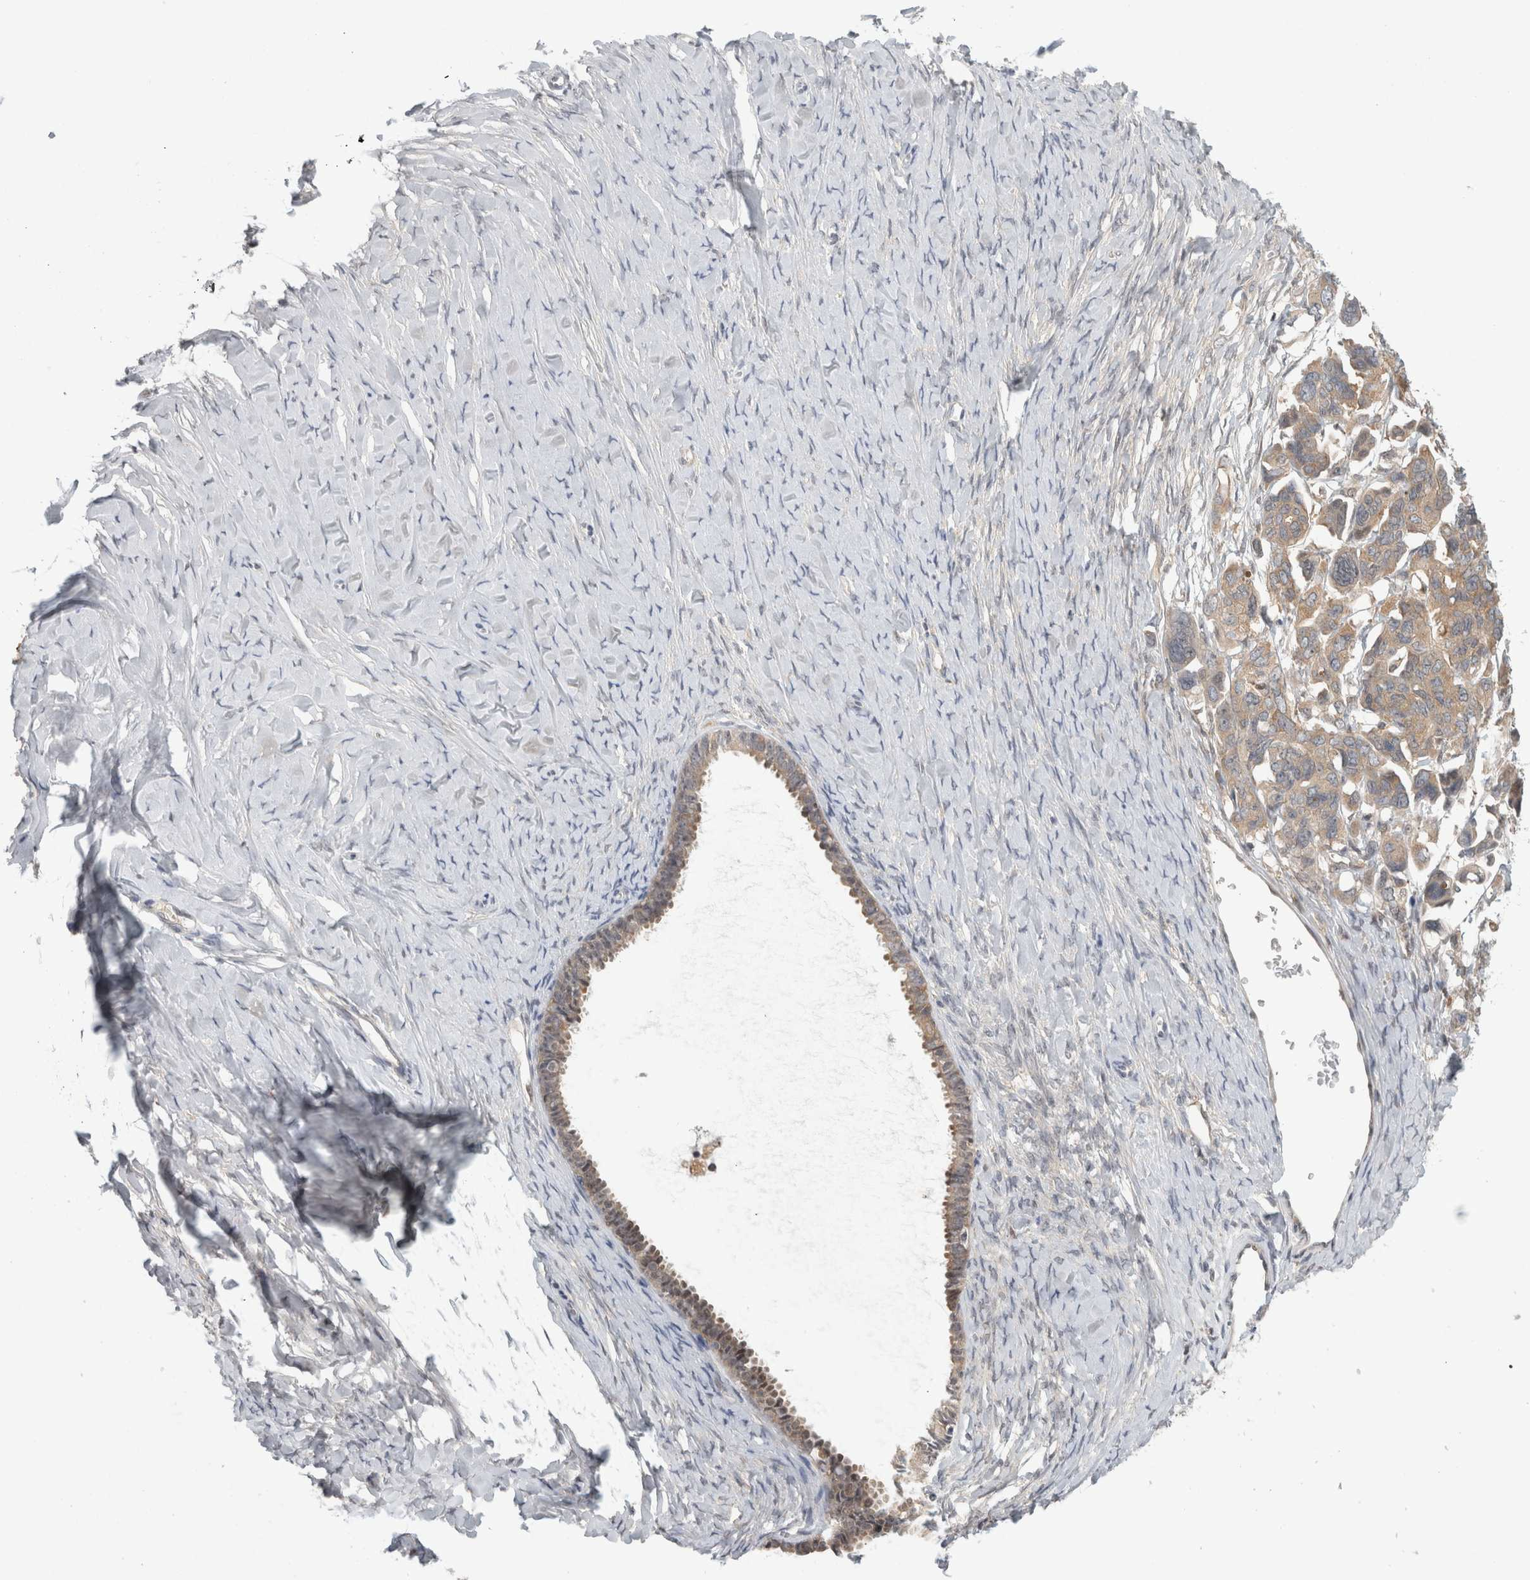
{"staining": {"intensity": "weak", "quantity": "25%-75%", "location": "cytoplasmic/membranous"}, "tissue": "ovarian cancer", "cell_type": "Tumor cells", "image_type": "cancer", "snomed": [{"axis": "morphology", "description": "Cystadenocarcinoma, serous, NOS"}, {"axis": "topography", "description": "Ovary"}], "caption": "Ovarian cancer (serous cystadenocarcinoma) tissue displays weak cytoplasmic/membranous staining in approximately 25%-75% of tumor cells Nuclei are stained in blue.", "gene": "PIGP", "patient": {"sex": "female", "age": 79}}